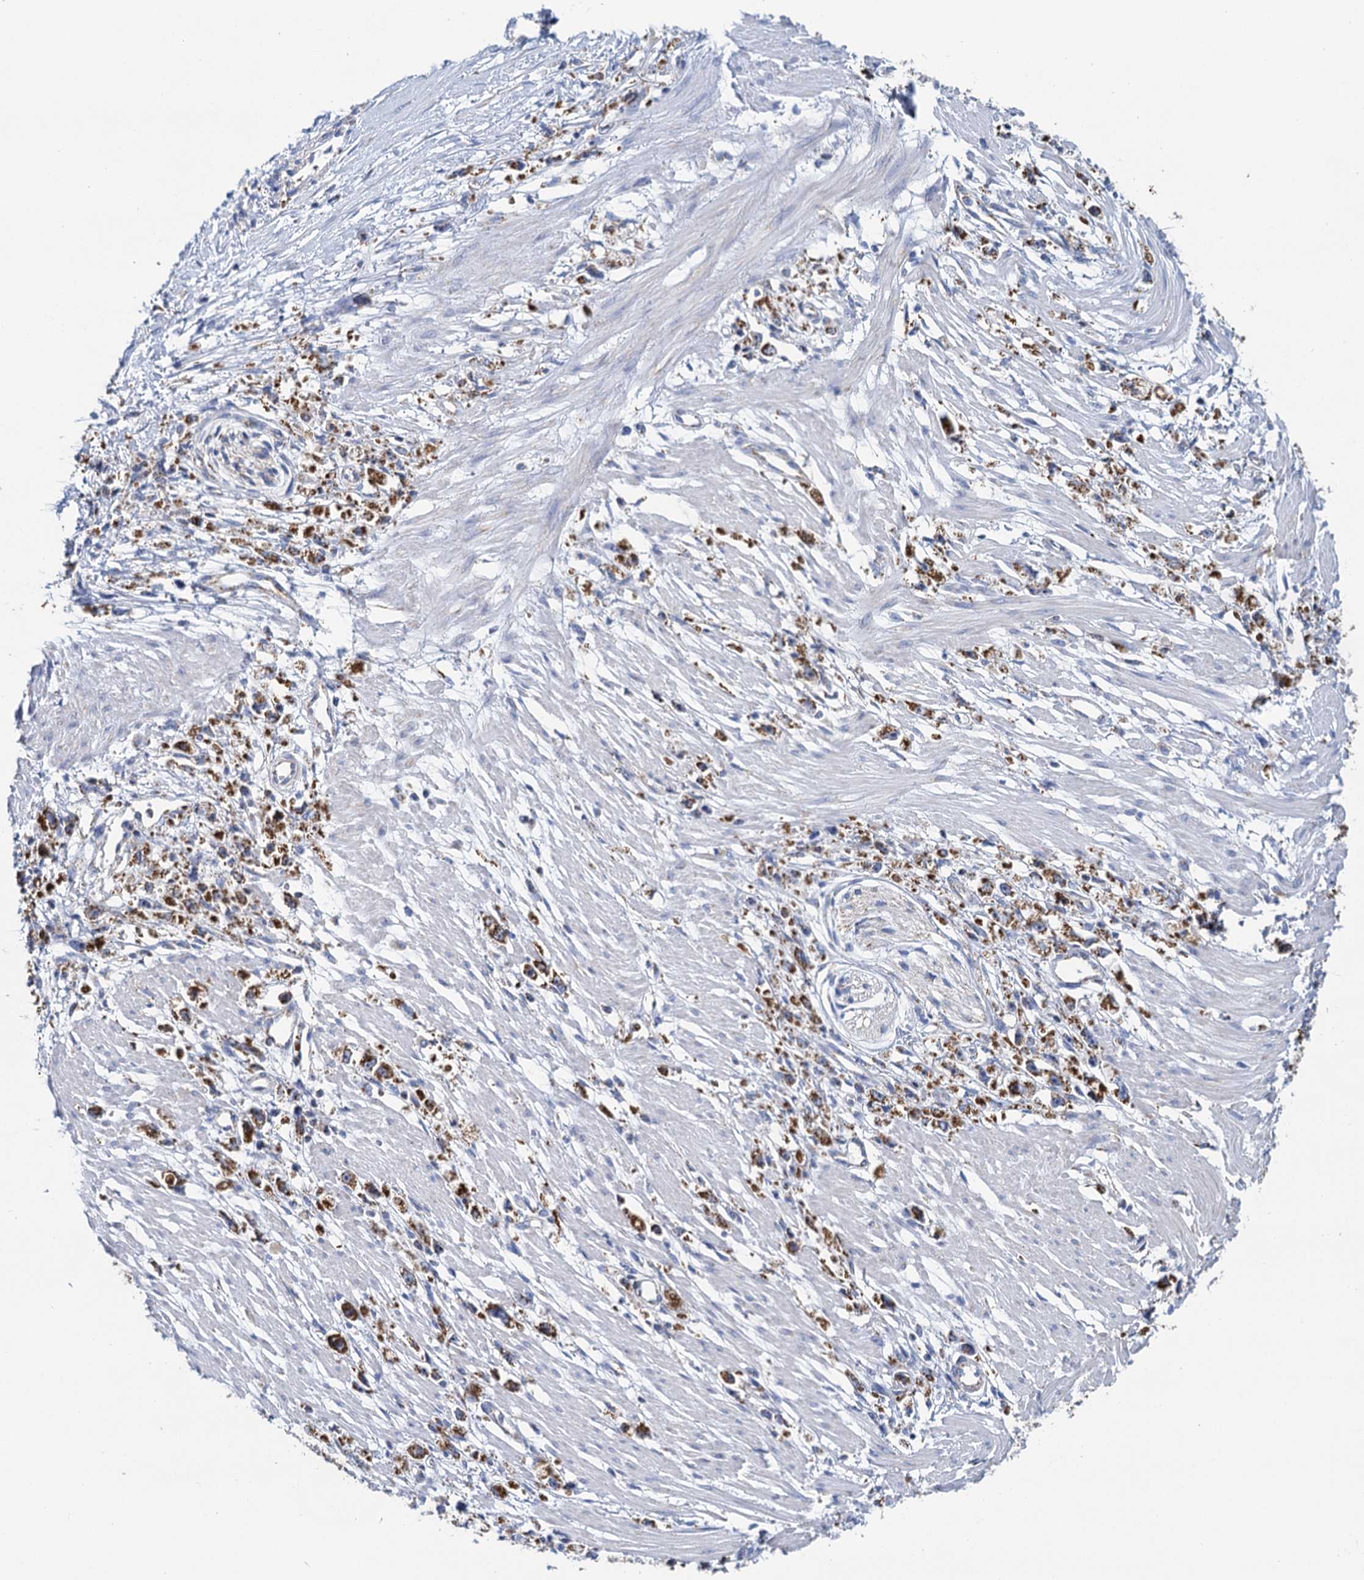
{"staining": {"intensity": "strong", "quantity": ">75%", "location": "cytoplasmic/membranous"}, "tissue": "stomach cancer", "cell_type": "Tumor cells", "image_type": "cancer", "snomed": [{"axis": "morphology", "description": "Adenocarcinoma, NOS"}, {"axis": "topography", "description": "Stomach"}], "caption": "Immunohistochemical staining of human stomach adenocarcinoma demonstrates high levels of strong cytoplasmic/membranous positivity in approximately >75% of tumor cells. Immunohistochemistry (ihc) stains the protein of interest in brown and the nuclei are stained blue.", "gene": "CCP110", "patient": {"sex": "female", "age": 59}}